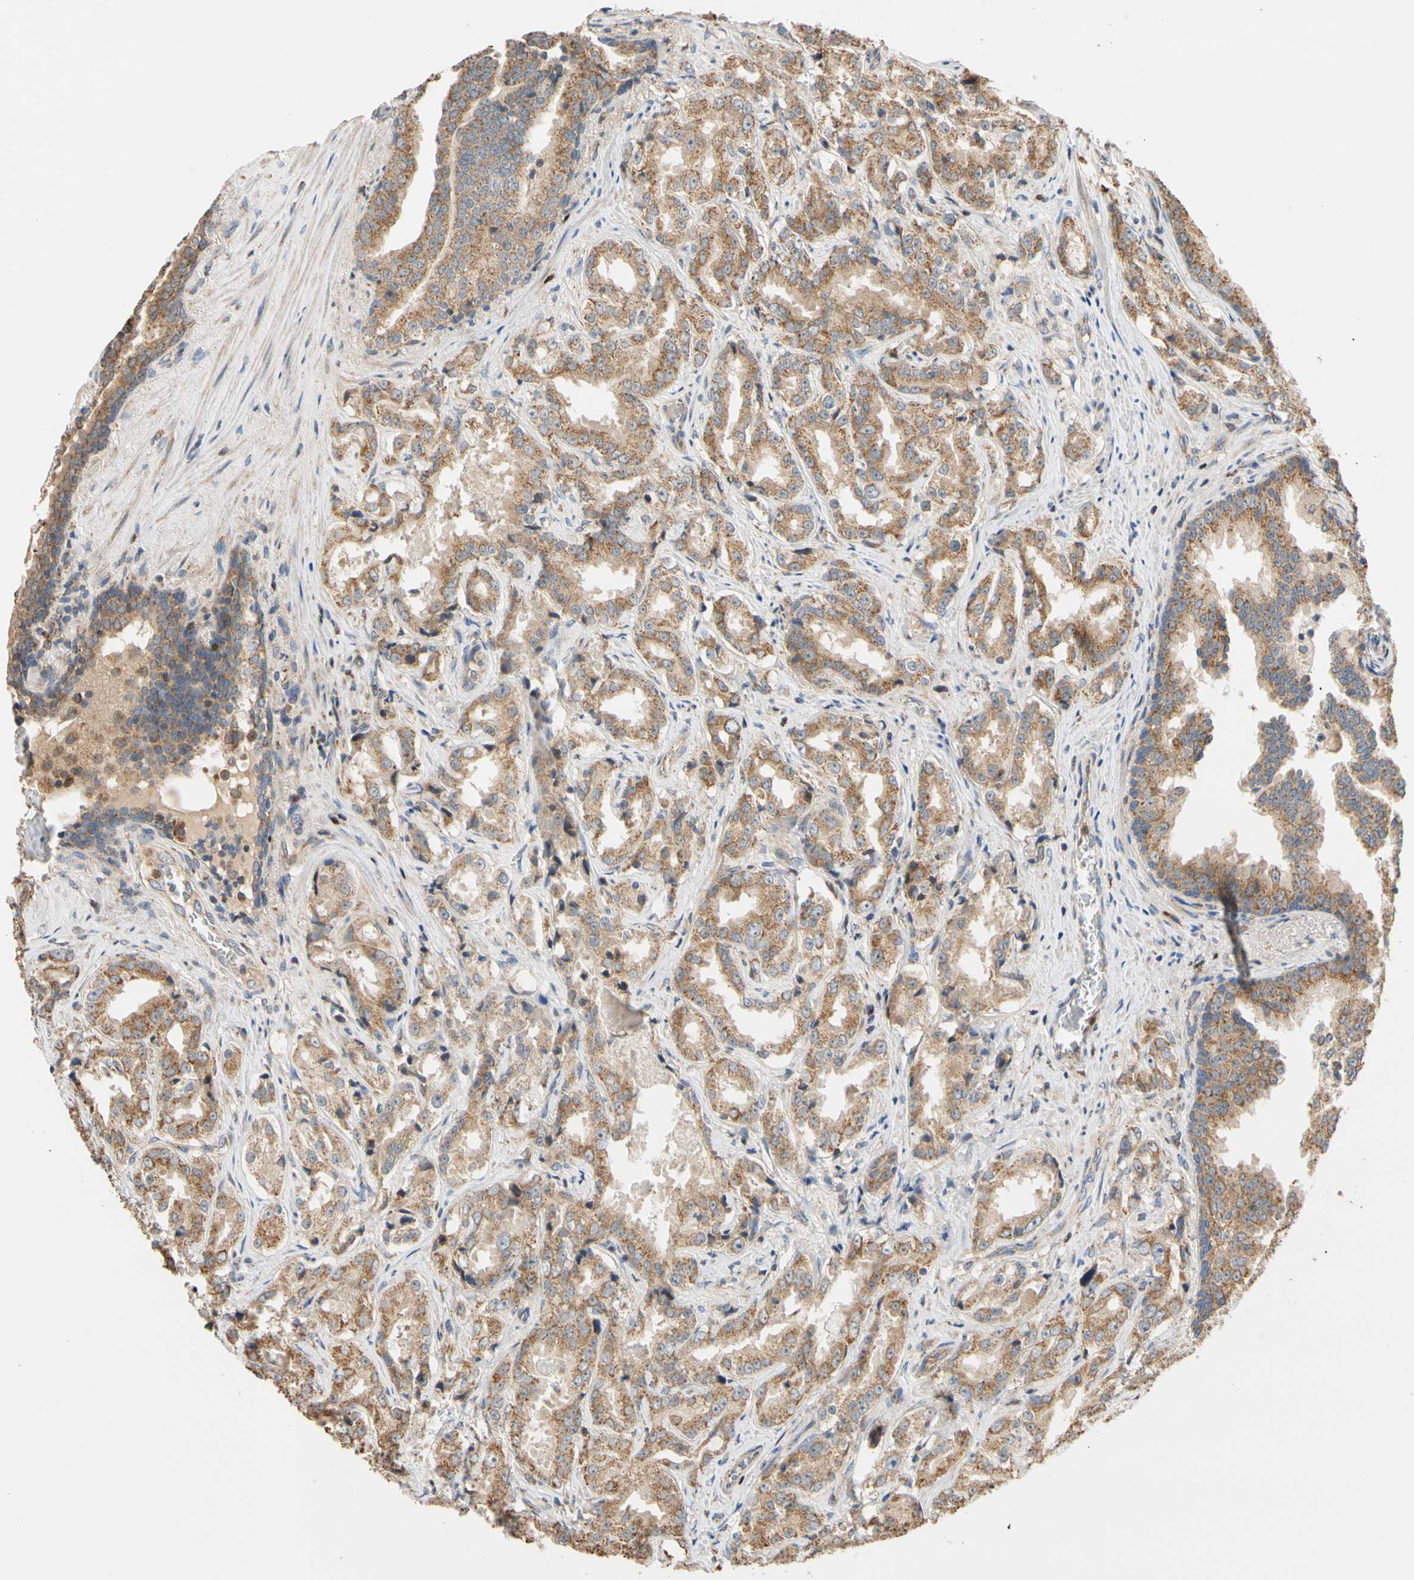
{"staining": {"intensity": "moderate", "quantity": ">75%", "location": "cytoplasmic/membranous"}, "tissue": "prostate cancer", "cell_type": "Tumor cells", "image_type": "cancer", "snomed": [{"axis": "morphology", "description": "Adenocarcinoma, High grade"}, {"axis": "topography", "description": "Prostate"}], "caption": "Prostate cancer was stained to show a protein in brown. There is medium levels of moderate cytoplasmic/membranous positivity in approximately >75% of tumor cells. The staining is performed using DAB (3,3'-diaminobenzidine) brown chromogen to label protein expression. The nuclei are counter-stained blue using hematoxylin.", "gene": "IP6K2", "patient": {"sex": "male", "age": 73}}